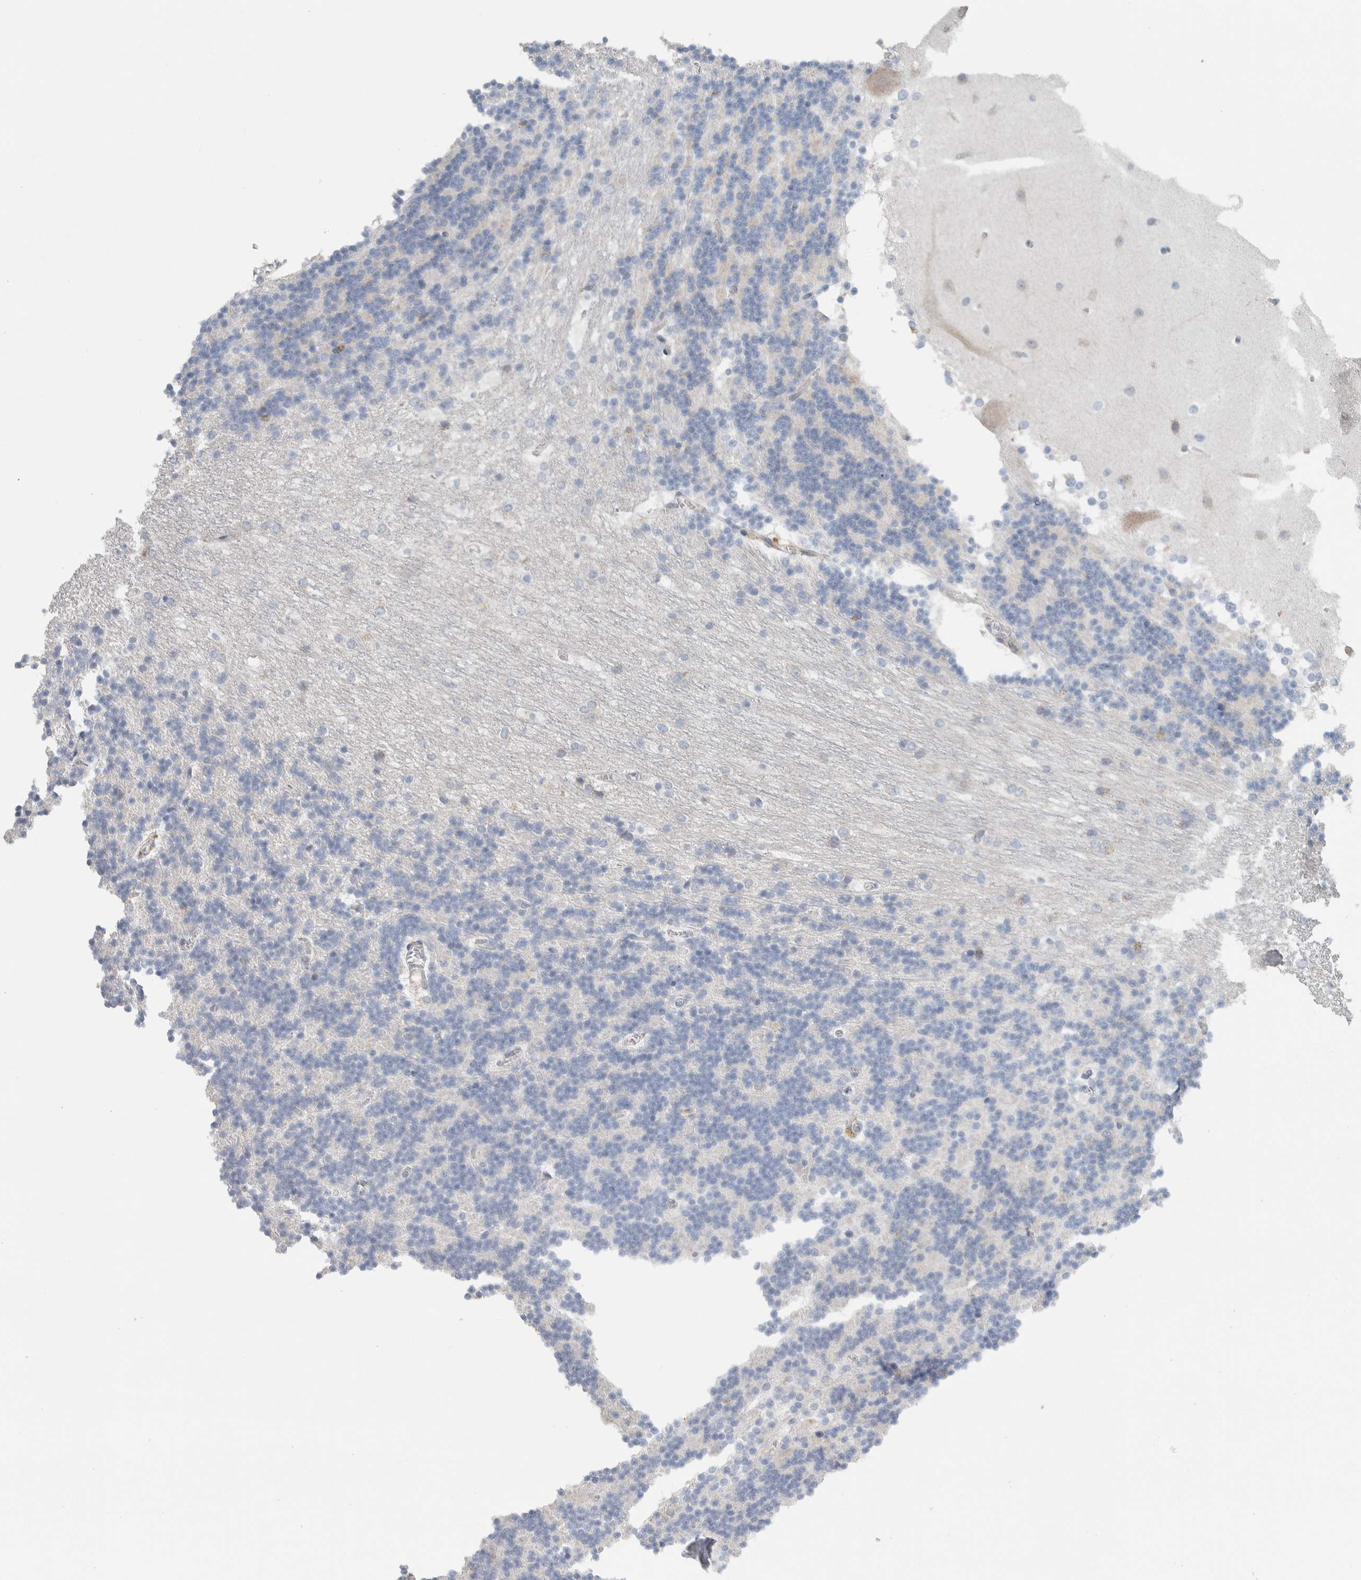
{"staining": {"intensity": "negative", "quantity": "none", "location": "none"}, "tissue": "cerebellum", "cell_type": "Cells in granular layer", "image_type": "normal", "snomed": [{"axis": "morphology", "description": "Normal tissue, NOS"}, {"axis": "topography", "description": "Cerebellum"}], "caption": "This is an immunohistochemistry photomicrograph of normal cerebellum. There is no staining in cells in granular layer.", "gene": "ENGASE", "patient": {"sex": "female", "age": 19}}